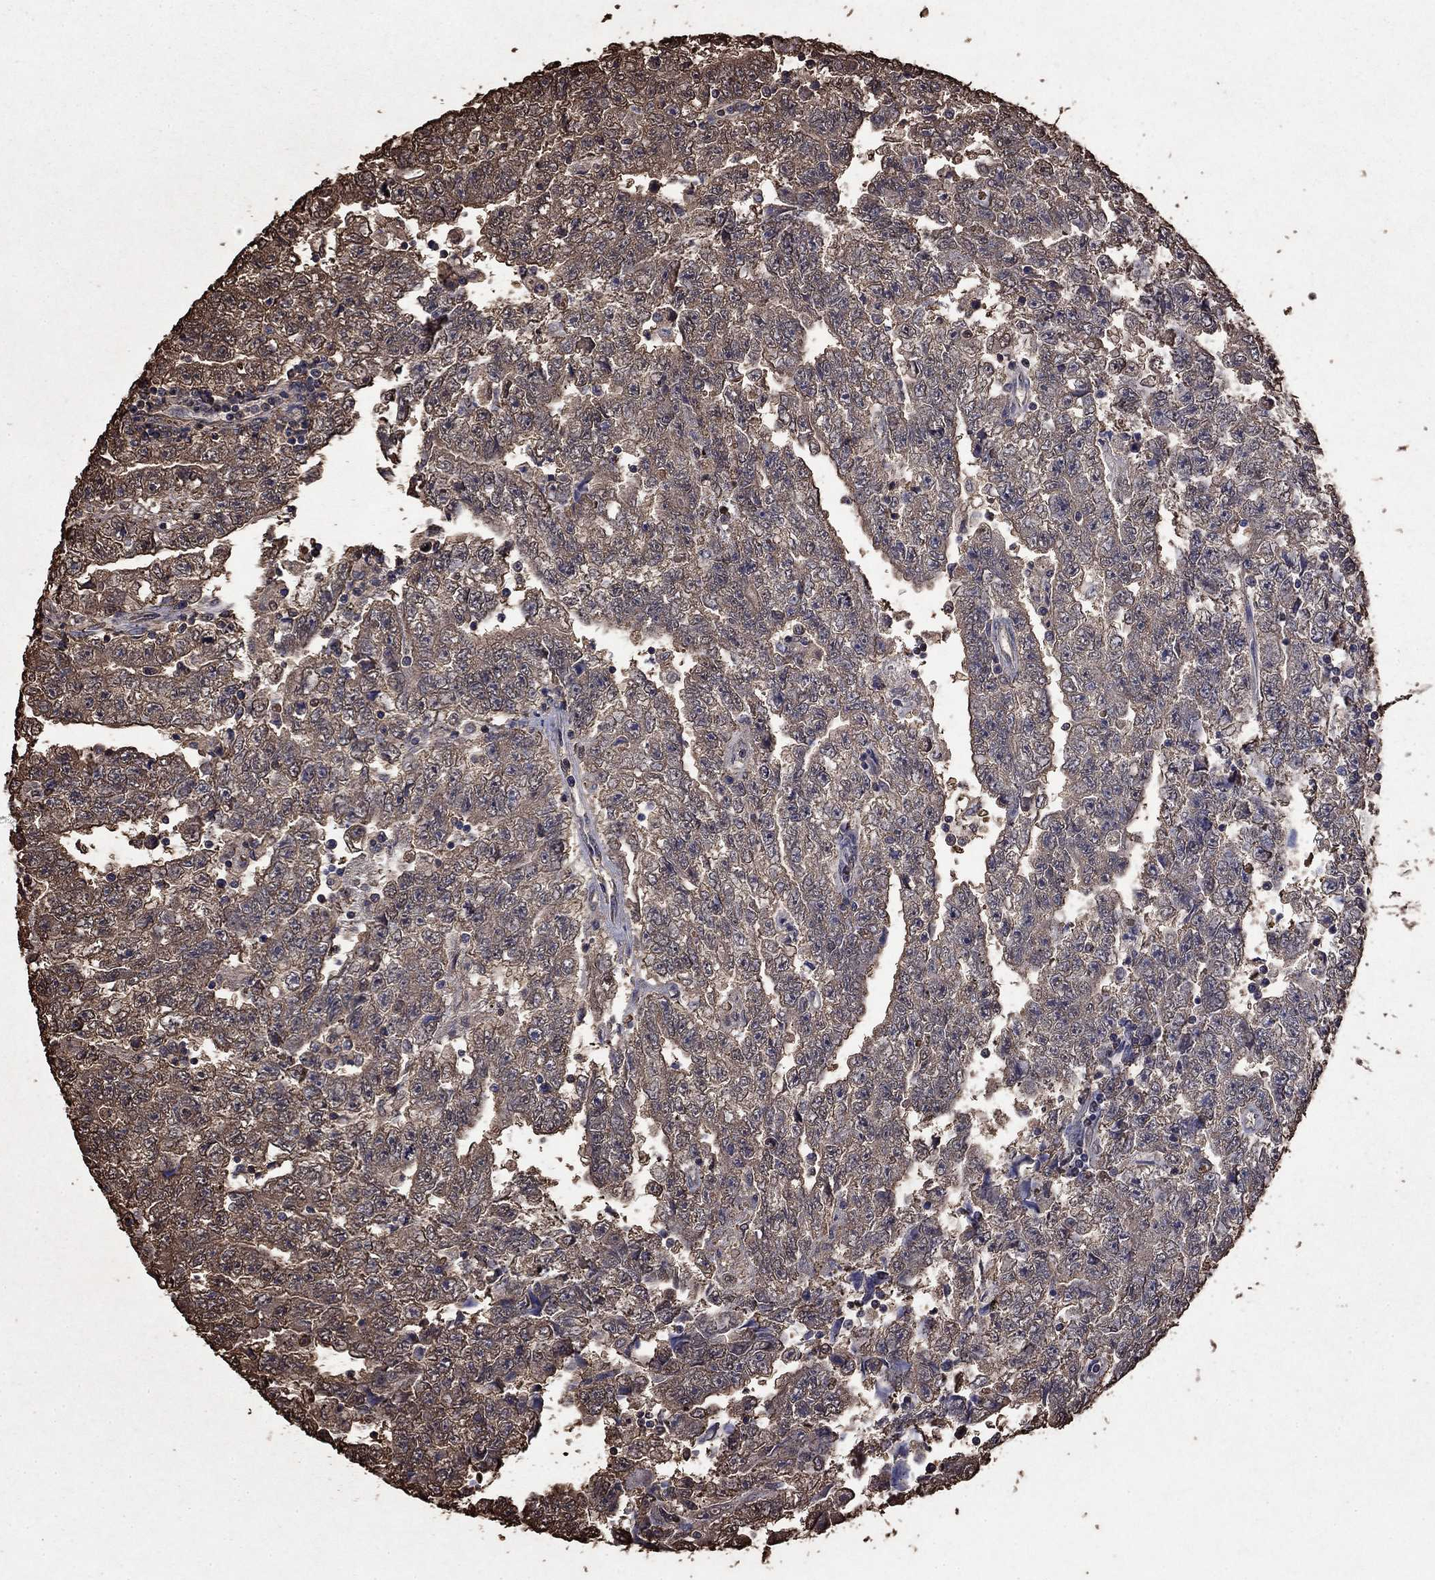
{"staining": {"intensity": "moderate", "quantity": "<25%", "location": "cytoplasmic/membranous"}, "tissue": "testis cancer", "cell_type": "Tumor cells", "image_type": "cancer", "snomed": [{"axis": "morphology", "description": "Carcinoma, Embryonal, NOS"}, {"axis": "topography", "description": "Testis"}], "caption": "This is an image of immunohistochemistry (IHC) staining of embryonal carcinoma (testis), which shows moderate staining in the cytoplasmic/membranous of tumor cells.", "gene": "GAPDH", "patient": {"sex": "male", "age": 25}}